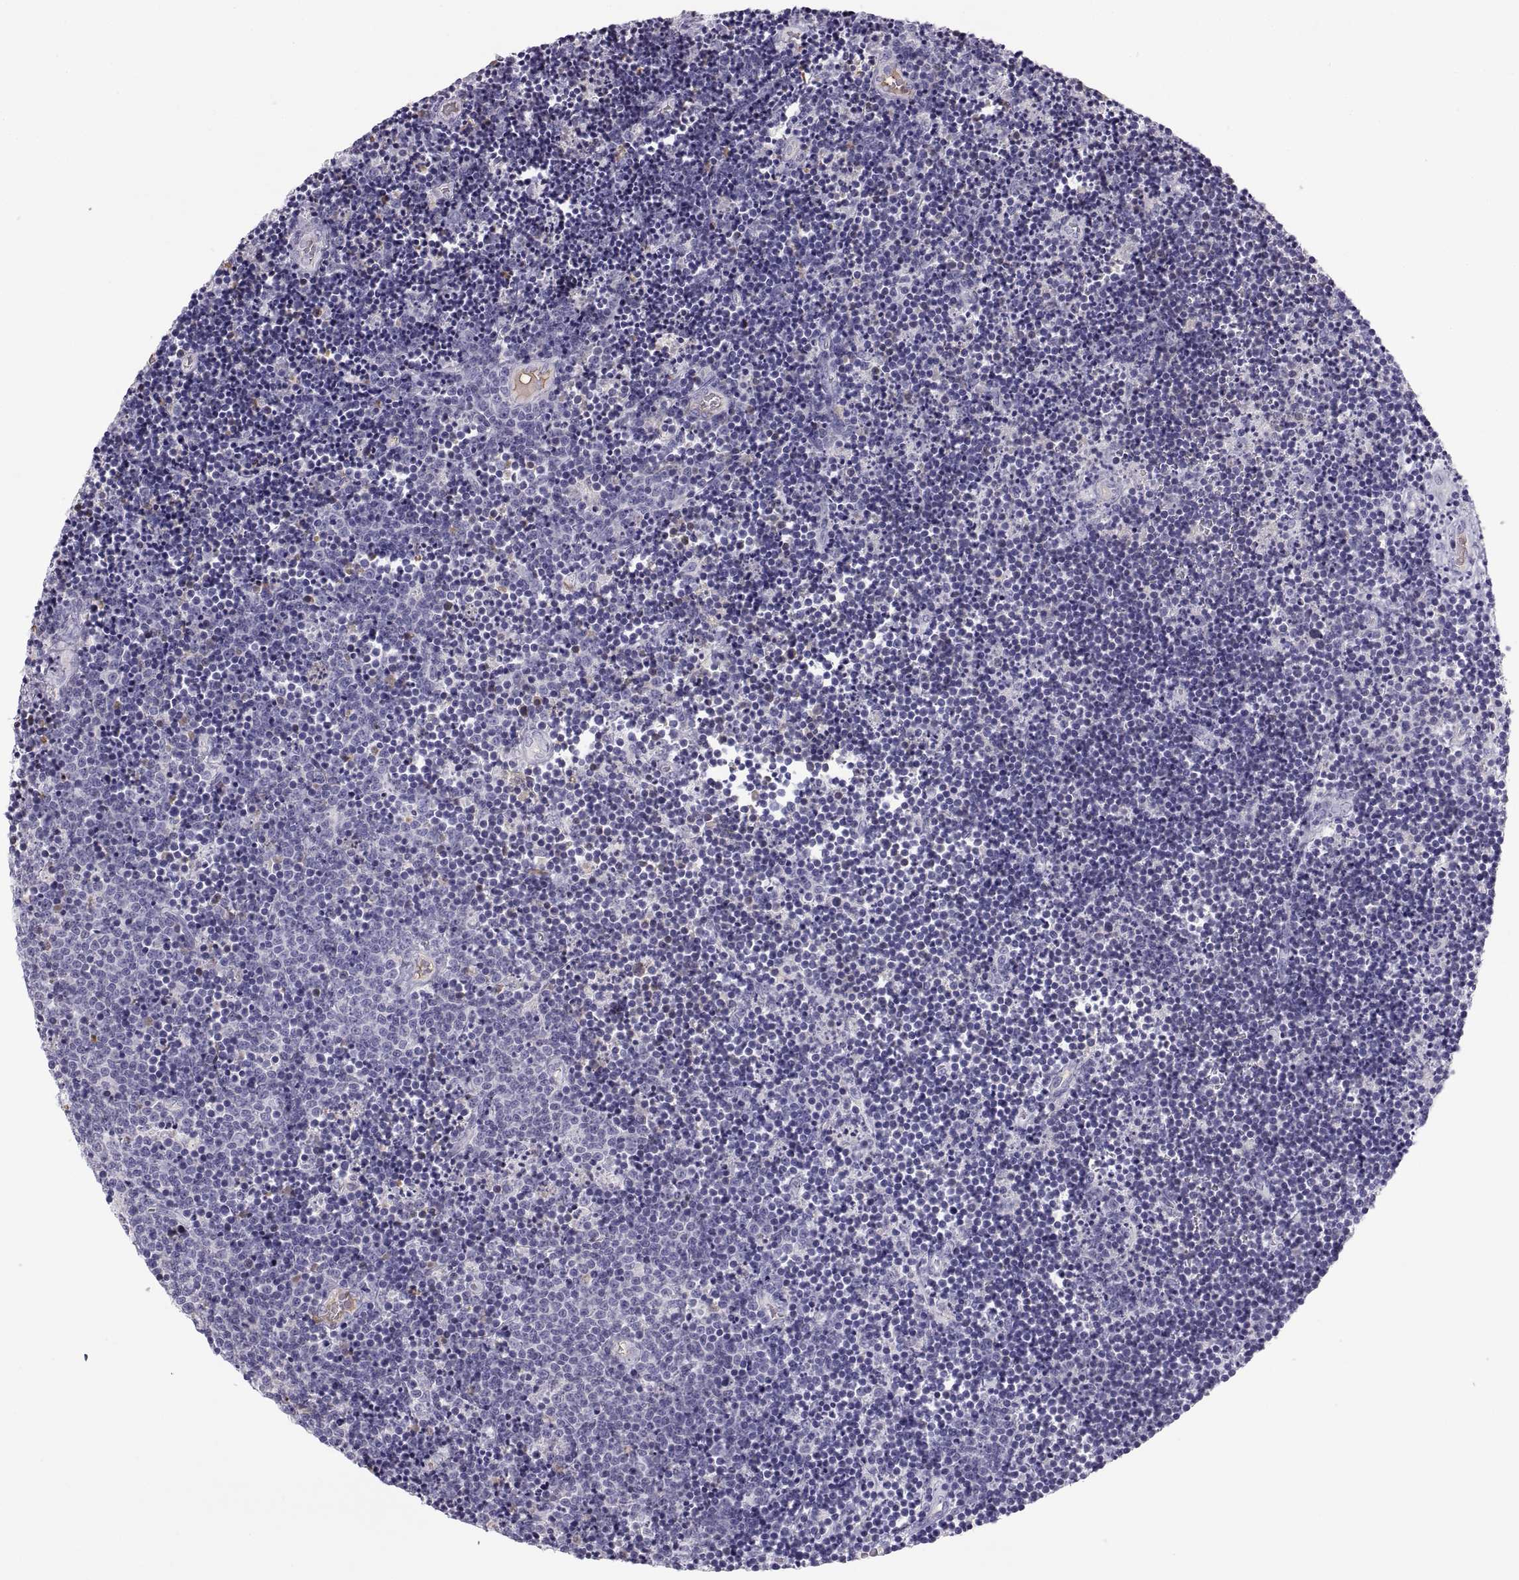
{"staining": {"intensity": "negative", "quantity": "none", "location": "none"}, "tissue": "lymphoma", "cell_type": "Tumor cells", "image_type": "cancer", "snomed": [{"axis": "morphology", "description": "Malignant lymphoma, non-Hodgkin's type, Low grade"}, {"axis": "topography", "description": "Brain"}], "caption": "An immunohistochemistry image of lymphoma is shown. There is no staining in tumor cells of lymphoma.", "gene": "MAGEB2", "patient": {"sex": "female", "age": 66}}